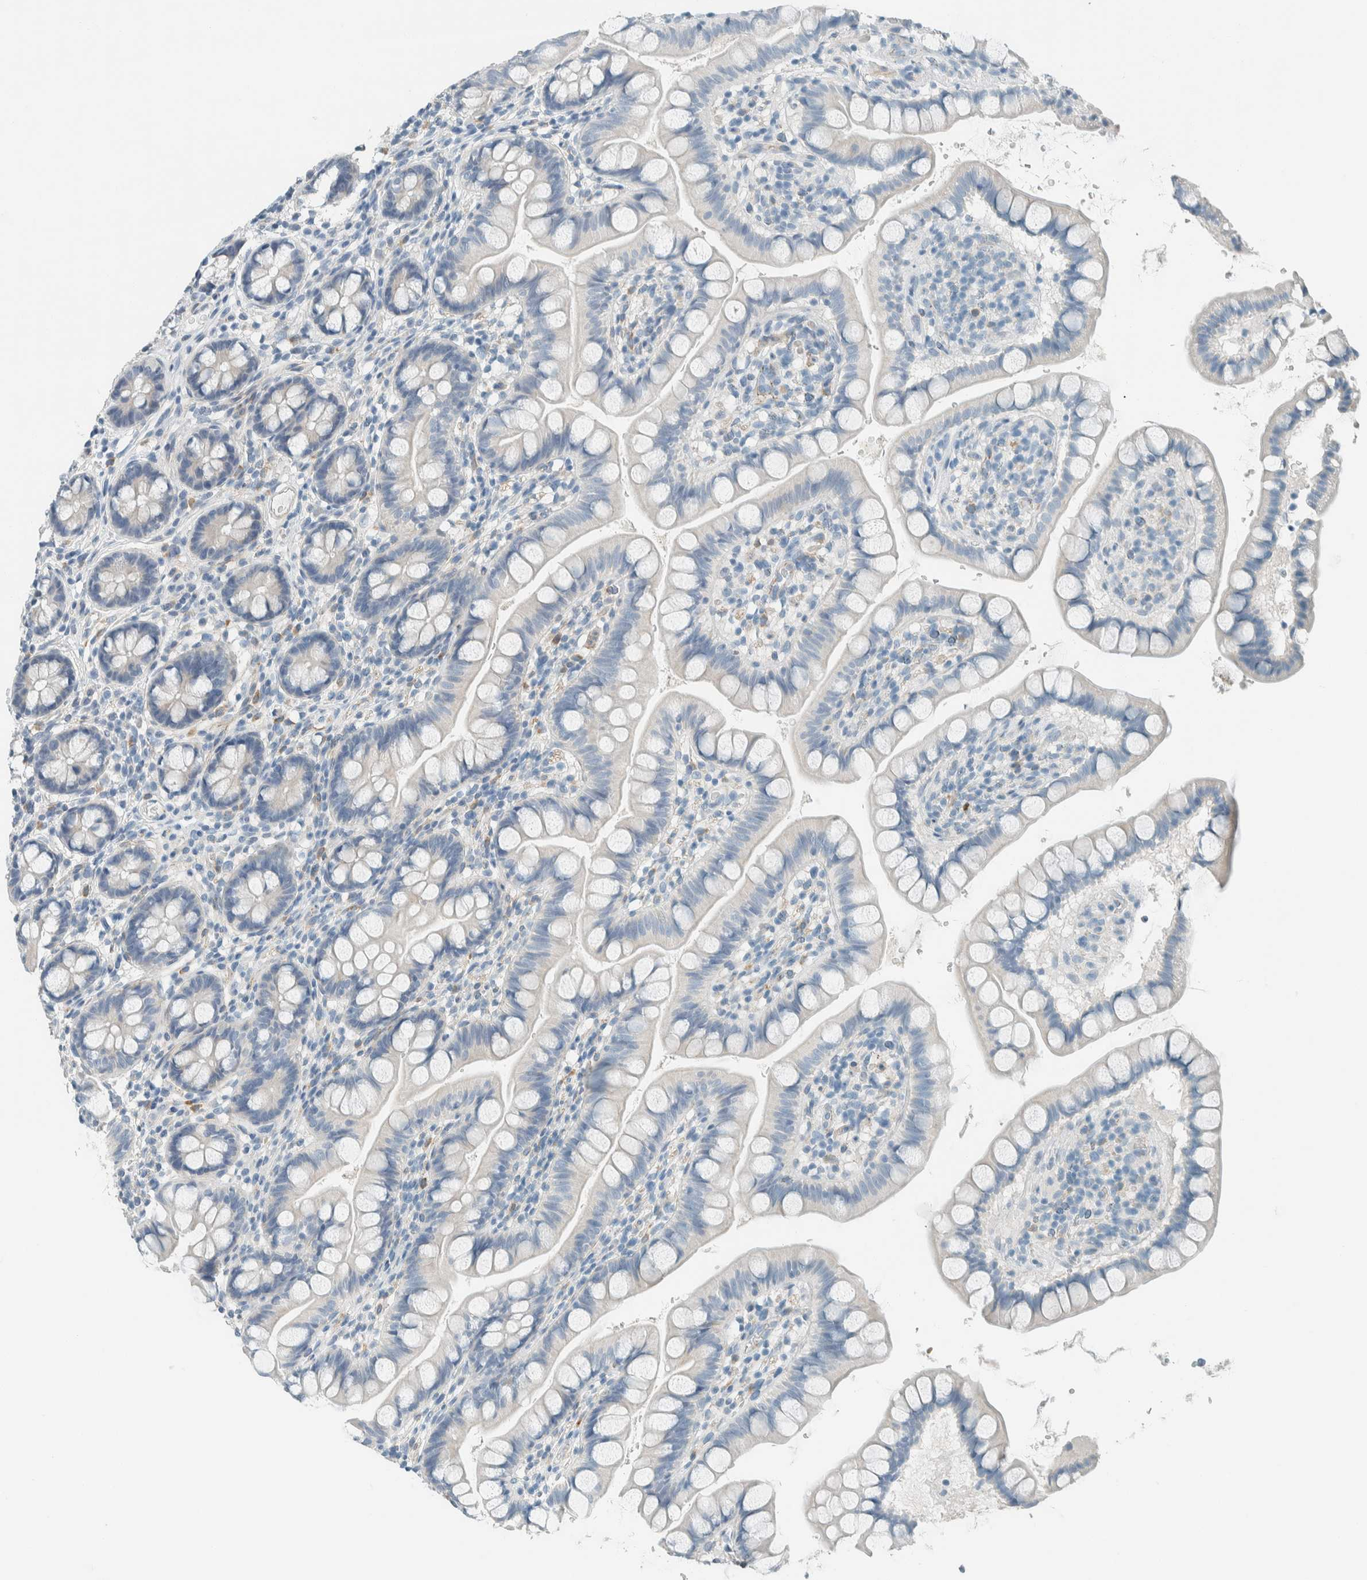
{"staining": {"intensity": "negative", "quantity": "none", "location": "none"}, "tissue": "small intestine", "cell_type": "Glandular cells", "image_type": "normal", "snomed": [{"axis": "morphology", "description": "Normal tissue, NOS"}, {"axis": "topography", "description": "Small intestine"}], "caption": "IHC photomicrograph of normal human small intestine stained for a protein (brown), which reveals no staining in glandular cells.", "gene": "SLFN12", "patient": {"sex": "female", "age": 84}}